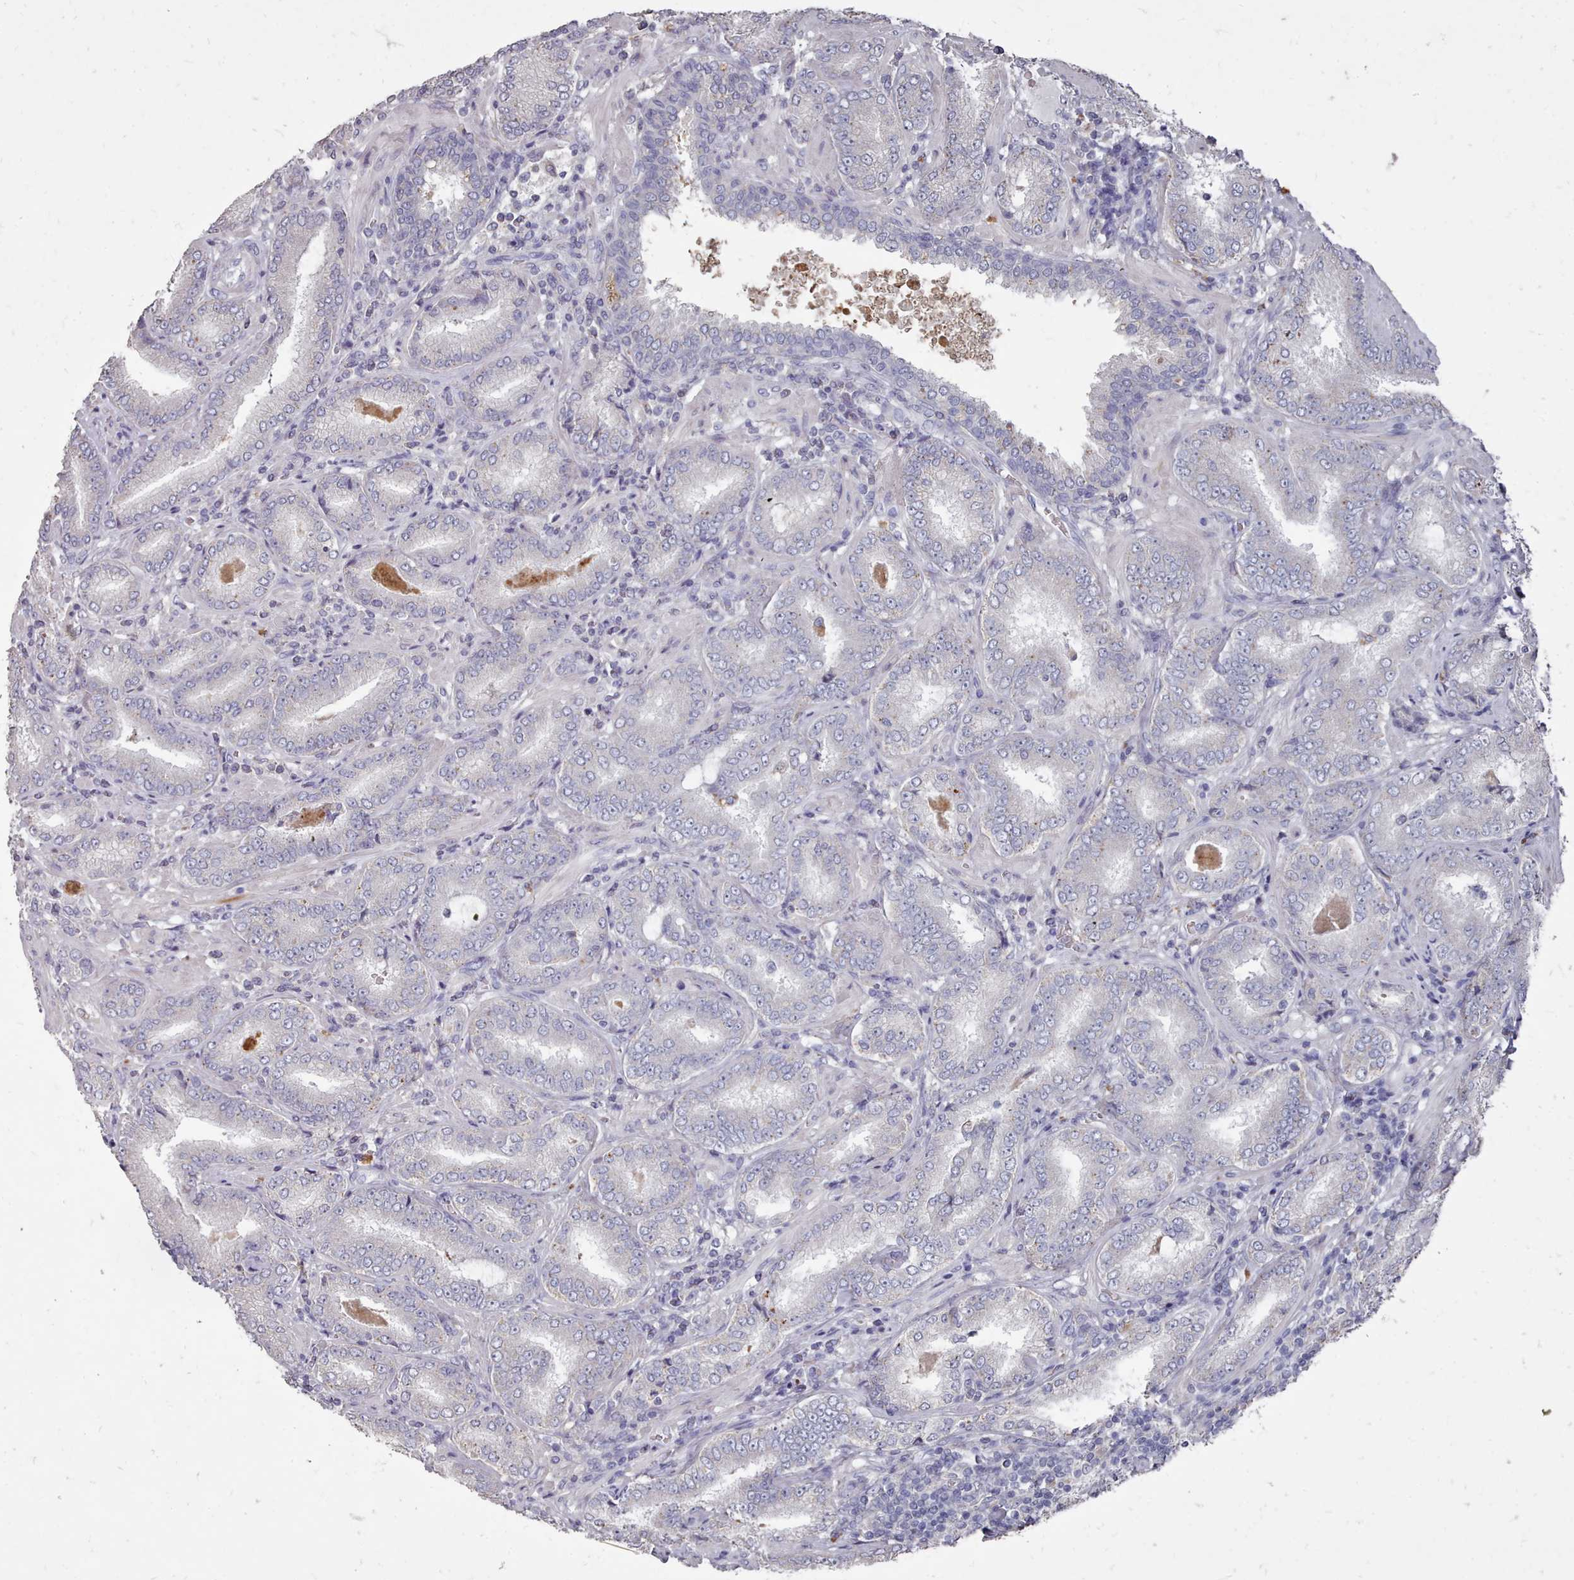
{"staining": {"intensity": "weak", "quantity": "<25%", "location": "cytoplasmic/membranous"}, "tissue": "prostate cancer", "cell_type": "Tumor cells", "image_type": "cancer", "snomed": [{"axis": "morphology", "description": "Adenocarcinoma, High grade"}, {"axis": "topography", "description": "Prostate"}], "caption": "Tumor cells show no significant positivity in prostate high-grade adenocarcinoma.", "gene": "OTULINL", "patient": {"sex": "male", "age": 72}}